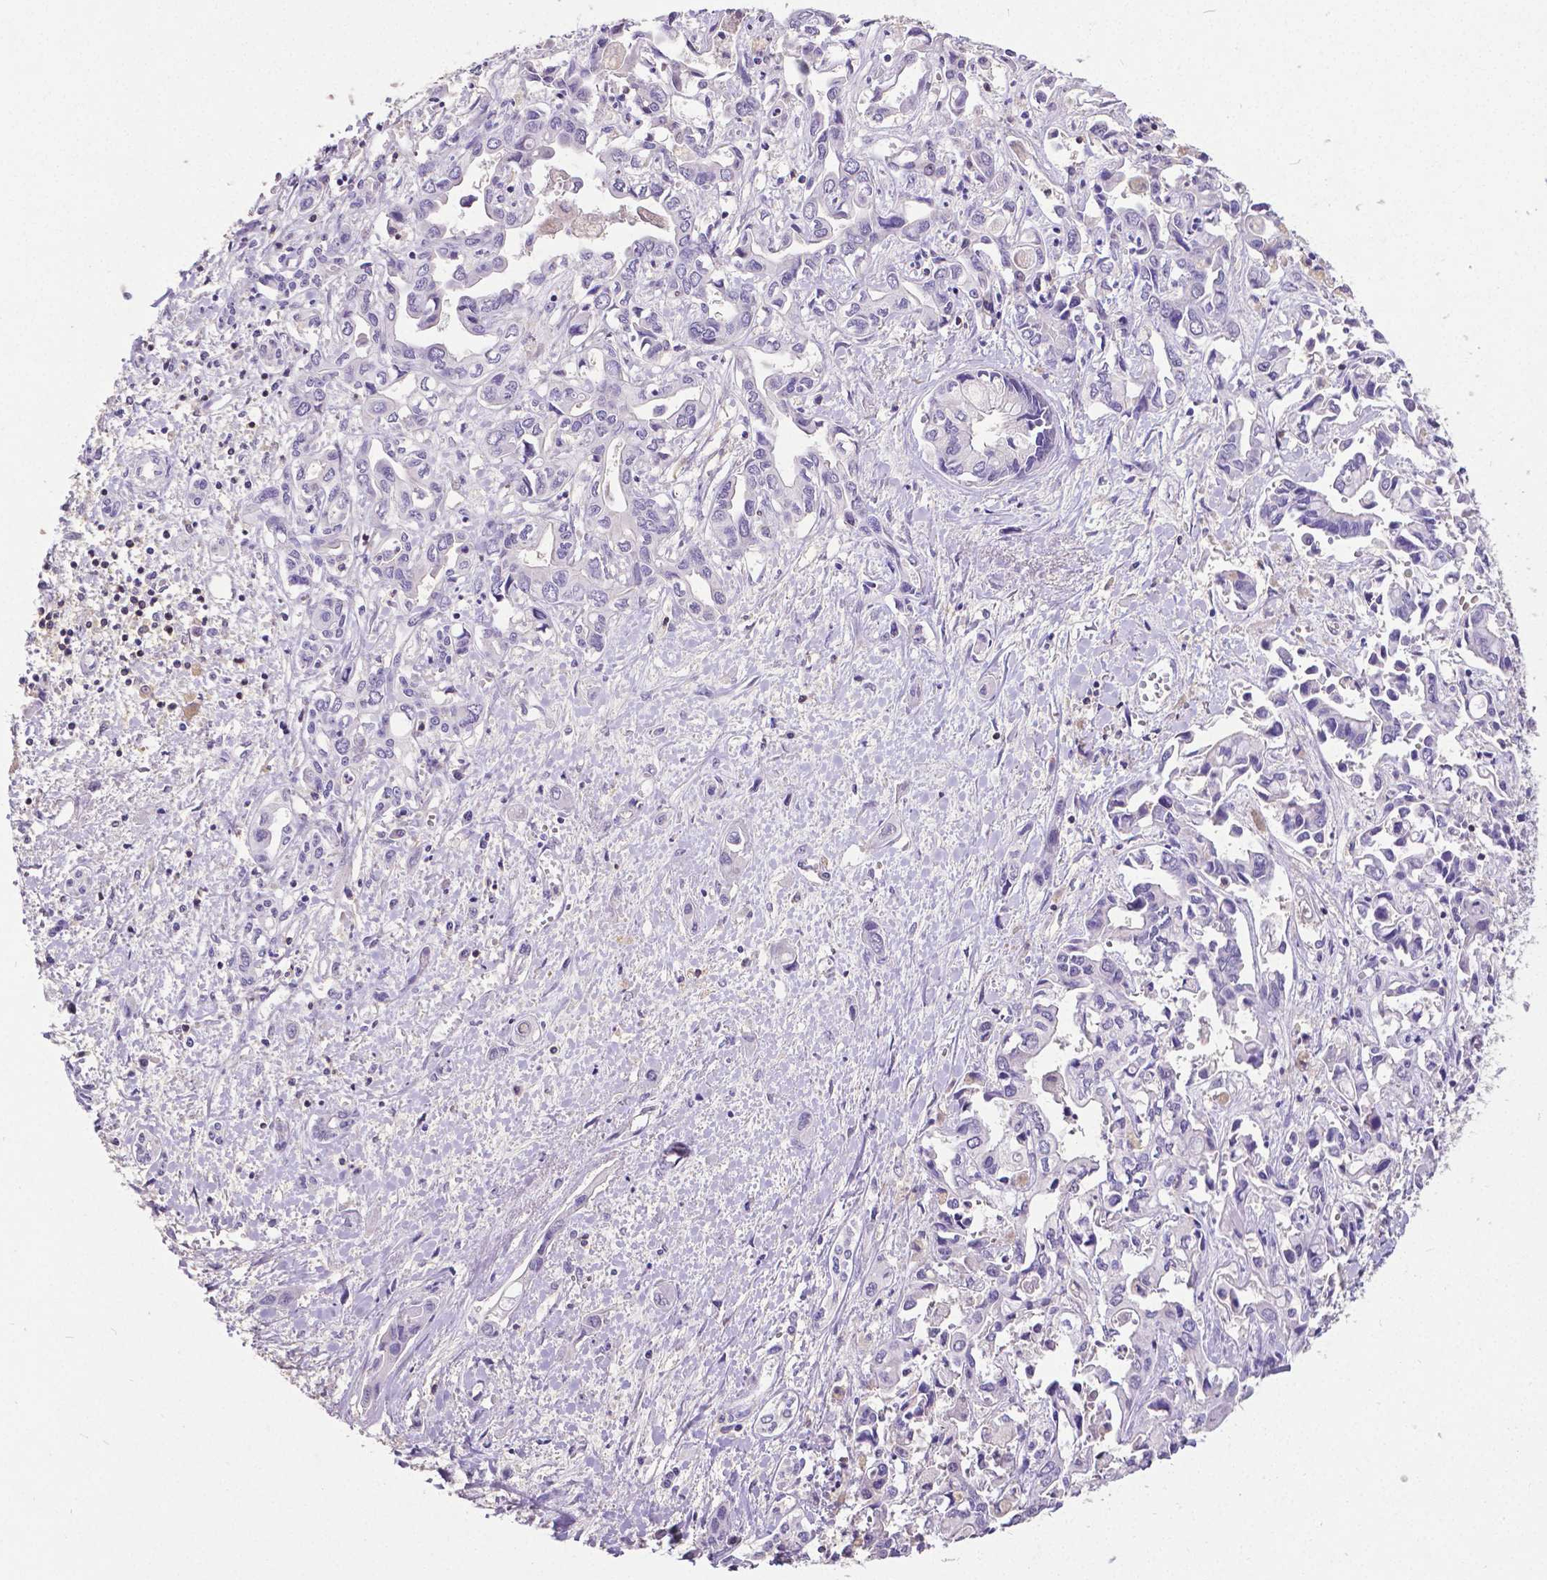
{"staining": {"intensity": "negative", "quantity": "none", "location": "none"}, "tissue": "liver cancer", "cell_type": "Tumor cells", "image_type": "cancer", "snomed": [{"axis": "morphology", "description": "Cholangiocarcinoma"}, {"axis": "topography", "description": "Liver"}], "caption": "Immunohistochemical staining of liver cancer (cholangiocarcinoma) shows no significant staining in tumor cells.", "gene": "CD4", "patient": {"sex": "female", "age": 64}}